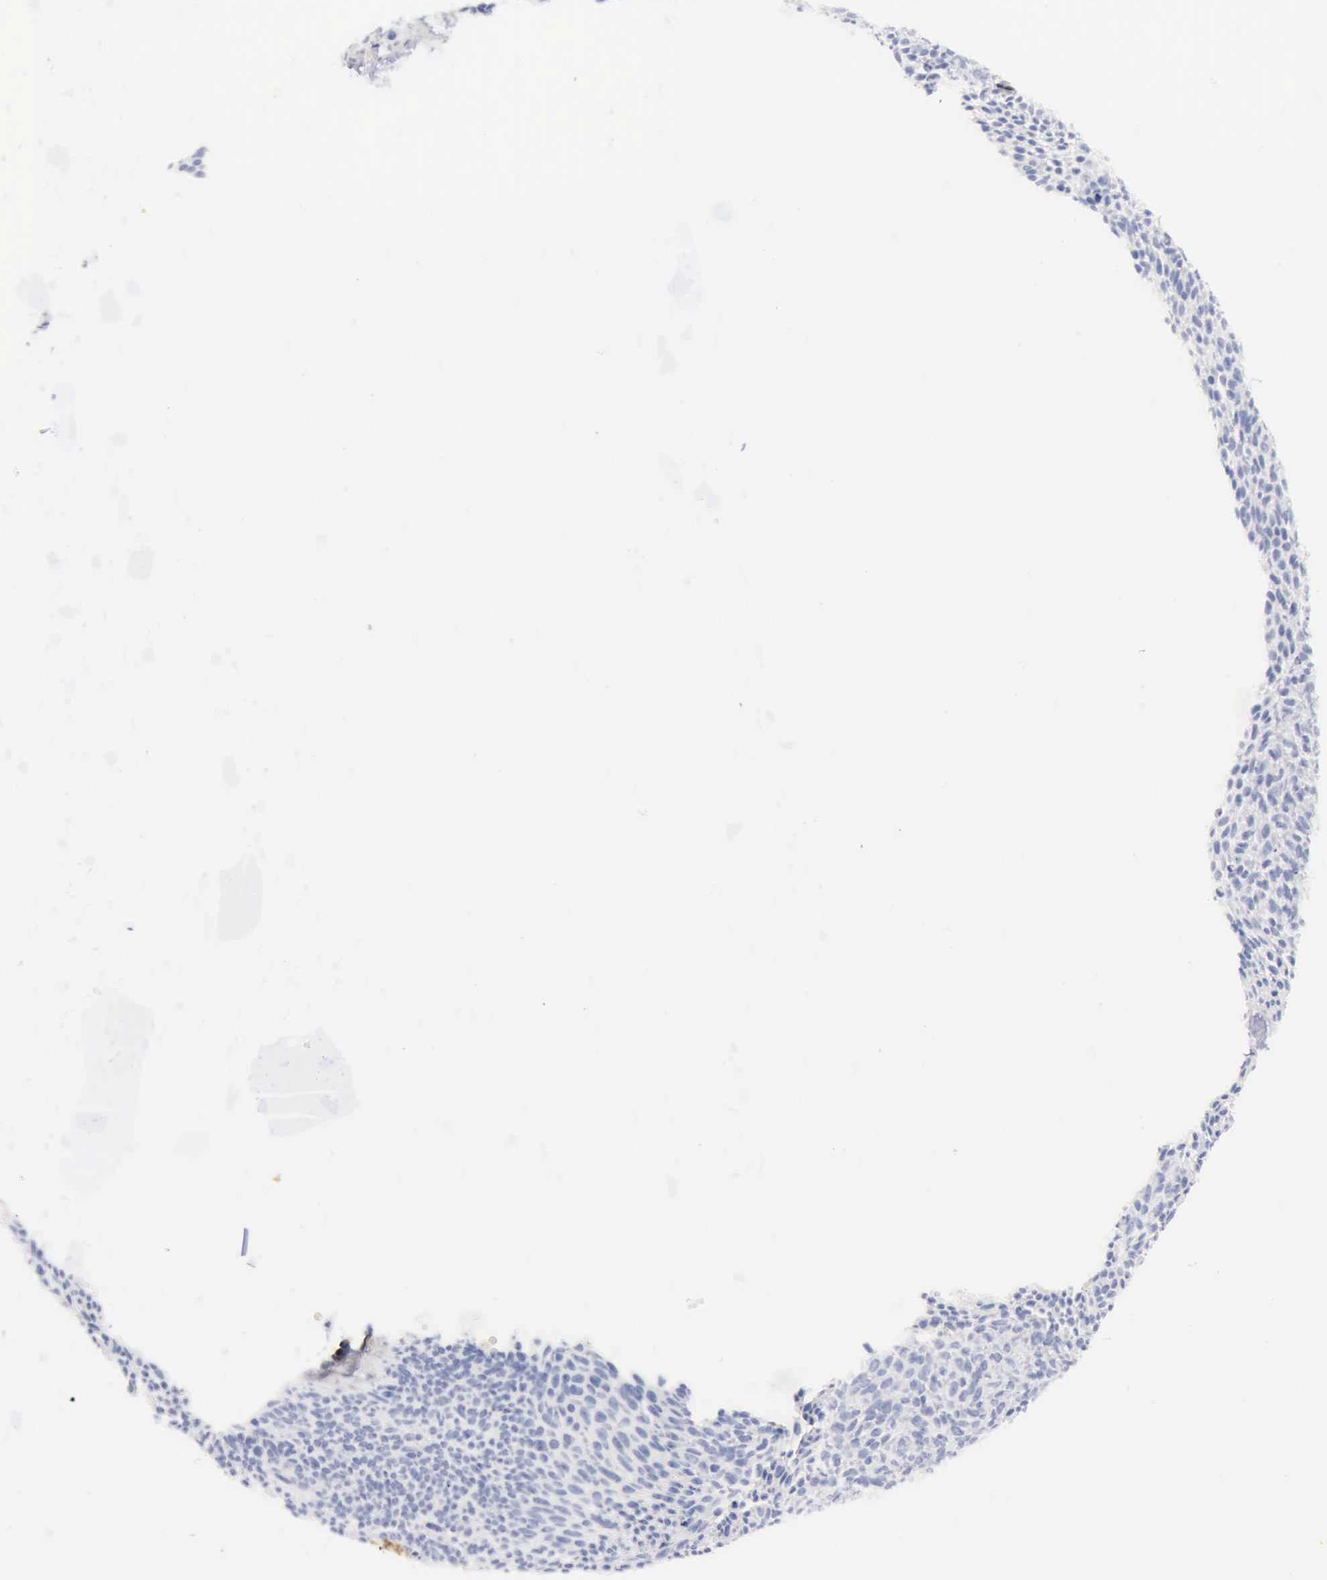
{"staining": {"intensity": "negative", "quantity": "none", "location": "none"}, "tissue": "skin cancer", "cell_type": "Tumor cells", "image_type": "cancer", "snomed": [{"axis": "morphology", "description": "Basal cell carcinoma"}, {"axis": "topography", "description": "Skin"}], "caption": "High magnification brightfield microscopy of skin basal cell carcinoma stained with DAB (3,3'-diaminobenzidine) (brown) and counterstained with hematoxylin (blue): tumor cells show no significant staining.", "gene": "TYMP", "patient": {"sex": "male", "age": 84}}